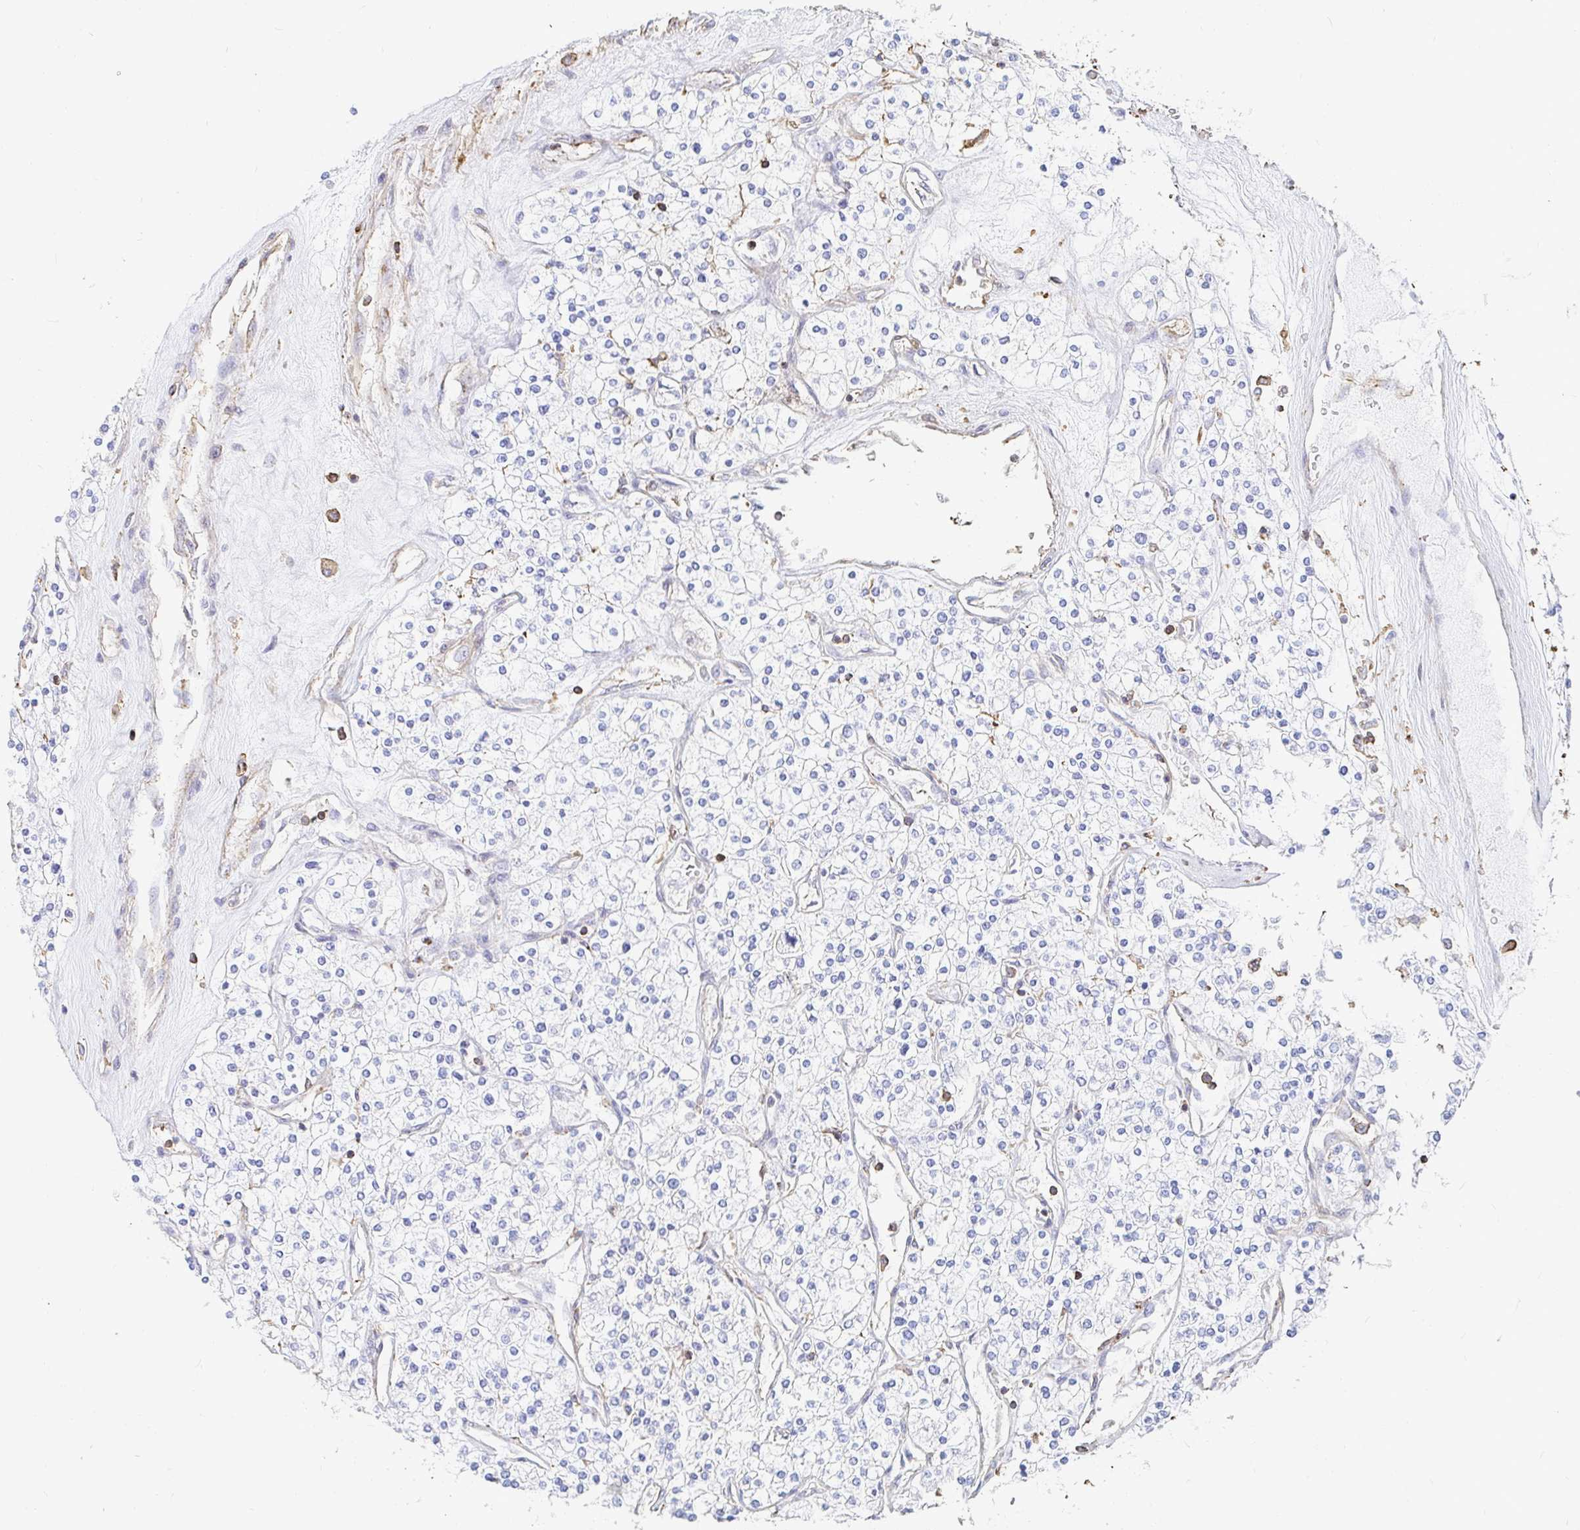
{"staining": {"intensity": "negative", "quantity": "none", "location": "none"}, "tissue": "renal cancer", "cell_type": "Tumor cells", "image_type": "cancer", "snomed": [{"axis": "morphology", "description": "Adenocarcinoma, NOS"}, {"axis": "topography", "description": "Kidney"}], "caption": "Protein analysis of renal cancer reveals no significant staining in tumor cells.", "gene": "PTPN14", "patient": {"sex": "male", "age": 80}}